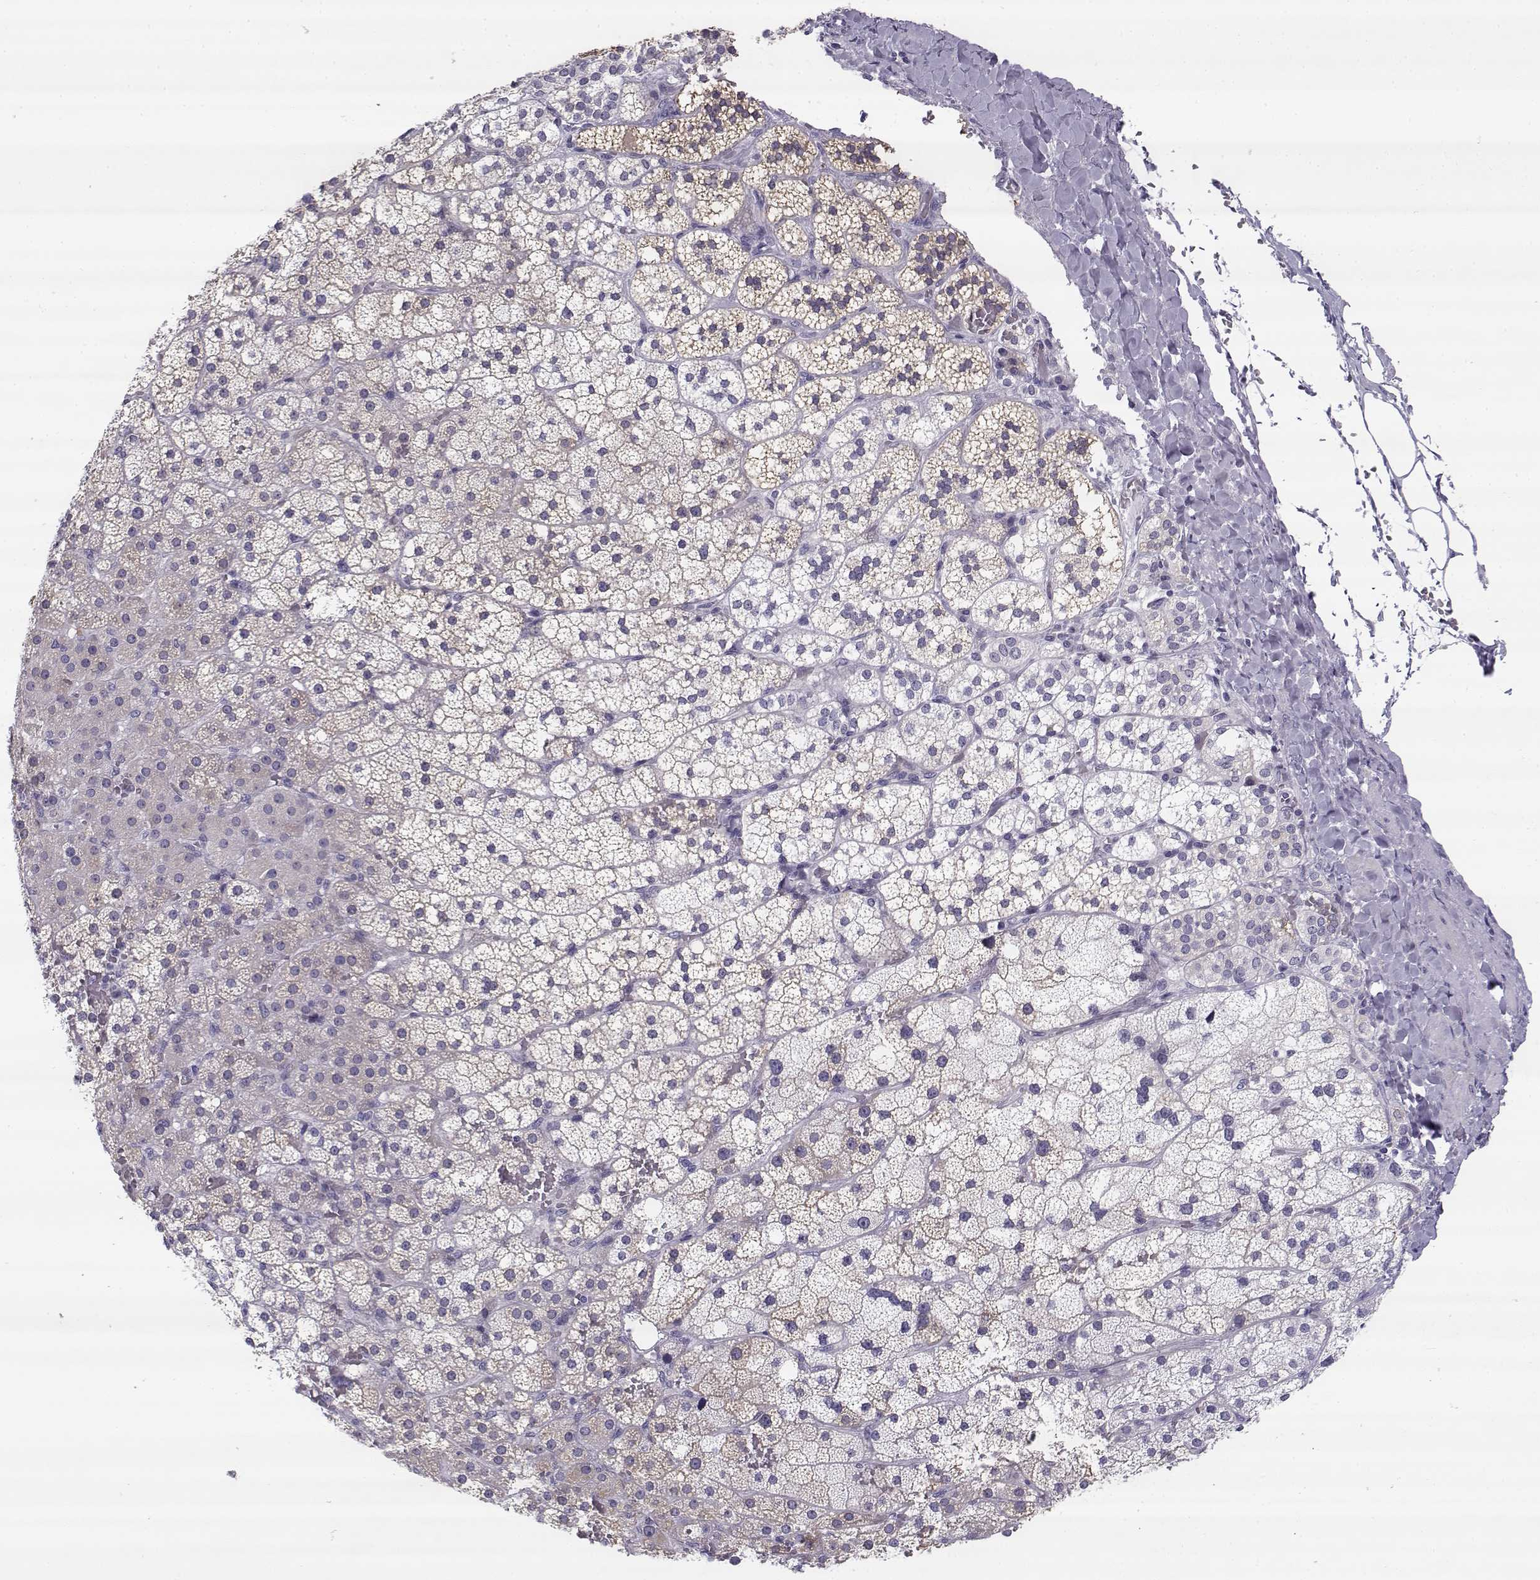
{"staining": {"intensity": "negative", "quantity": "none", "location": "none"}, "tissue": "adrenal gland", "cell_type": "Glandular cells", "image_type": "normal", "snomed": [{"axis": "morphology", "description": "Normal tissue, NOS"}, {"axis": "topography", "description": "Adrenal gland"}], "caption": "Immunohistochemistry (IHC) photomicrograph of normal adrenal gland: adrenal gland stained with DAB reveals no significant protein expression in glandular cells. (IHC, brightfield microscopy, high magnification).", "gene": "CREB3L3", "patient": {"sex": "male", "age": 53}}